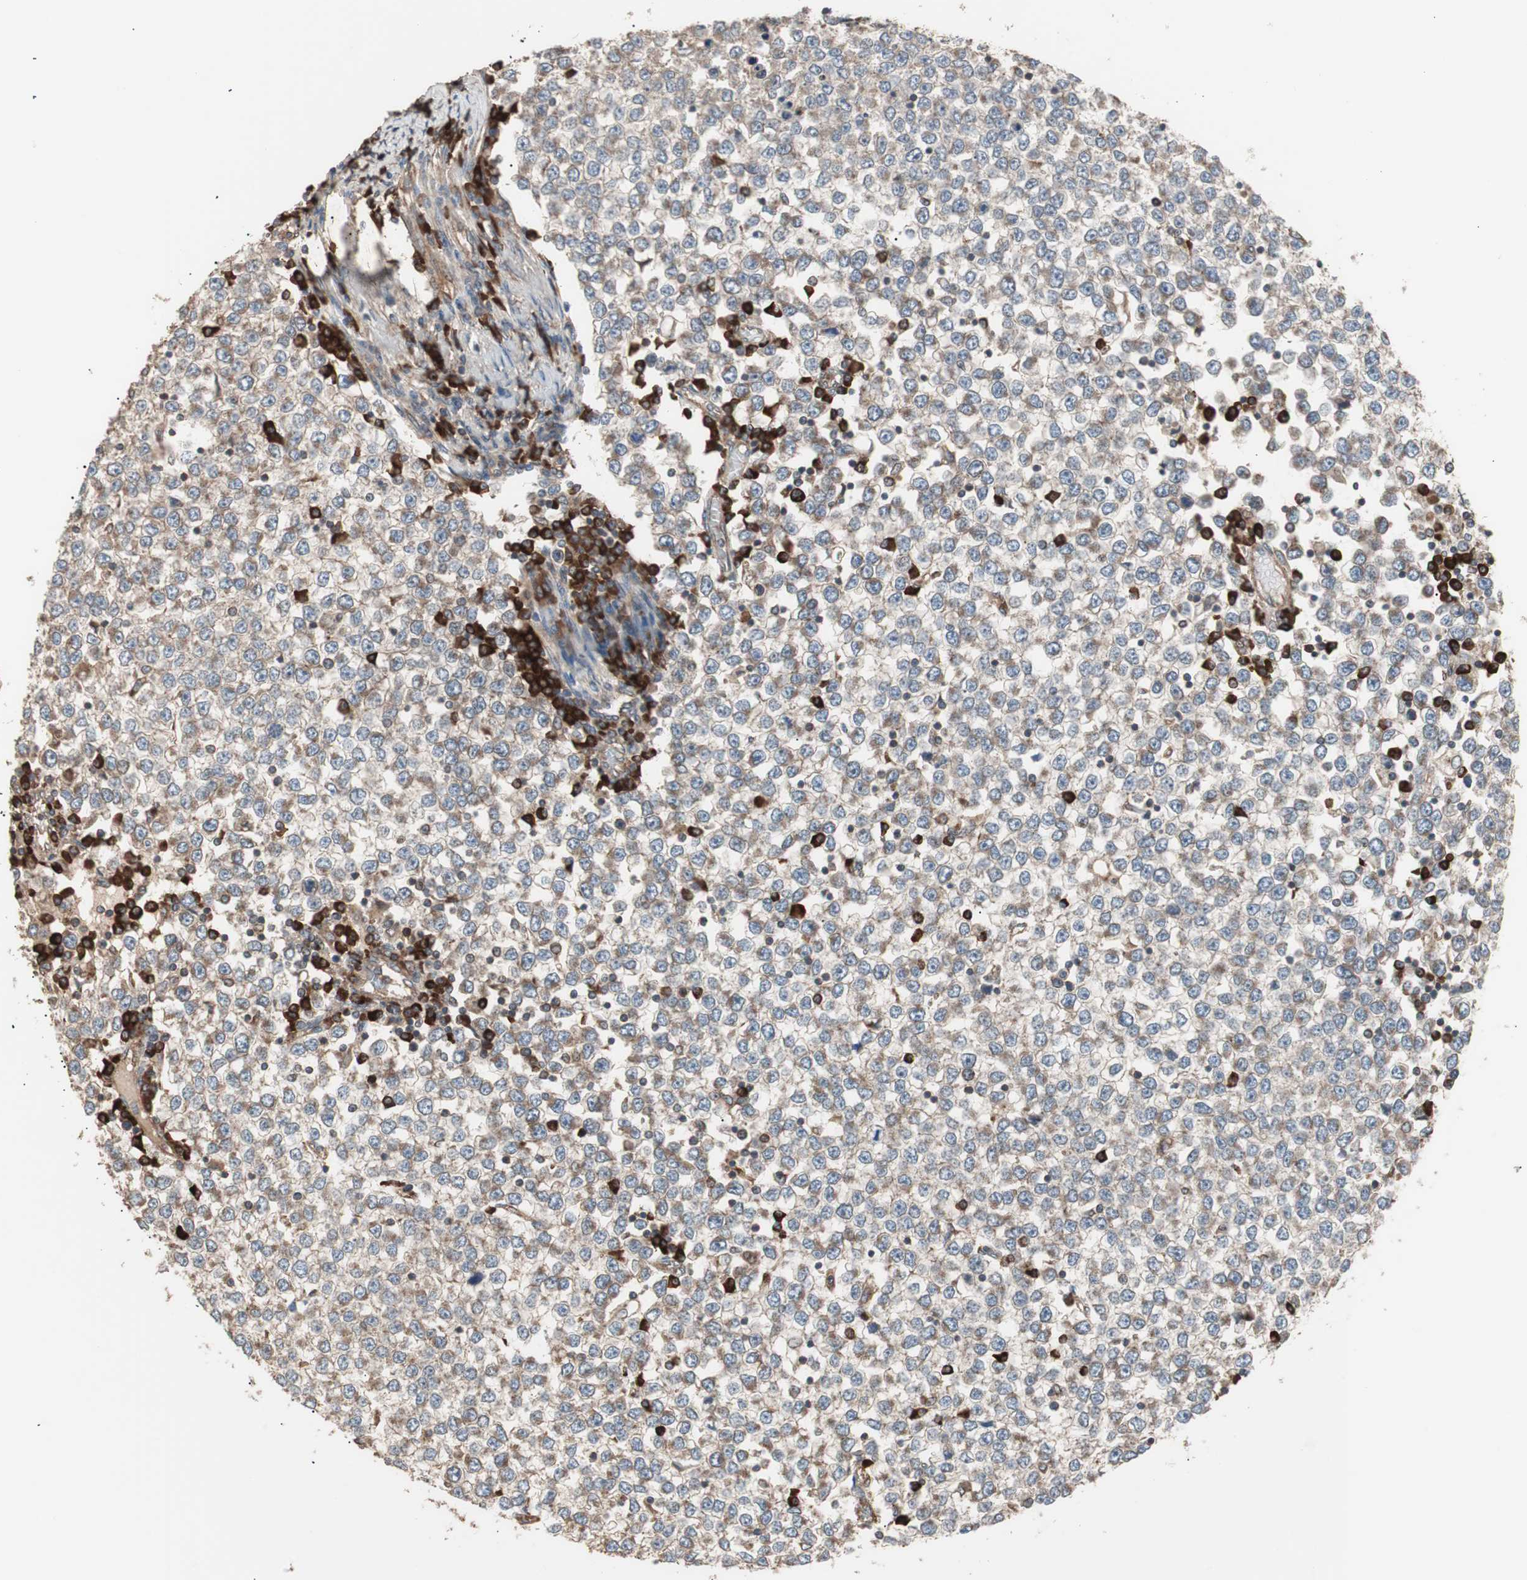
{"staining": {"intensity": "moderate", "quantity": ">75%", "location": "cytoplasmic/membranous"}, "tissue": "testis cancer", "cell_type": "Tumor cells", "image_type": "cancer", "snomed": [{"axis": "morphology", "description": "Seminoma, NOS"}, {"axis": "topography", "description": "Testis"}], "caption": "Testis seminoma stained with immunohistochemistry displays moderate cytoplasmic/membranous positivity in approximately >75% of tumor cells. Nuclei are stained in blue.", "gene": "LZTS1", "patient": {"sex": "male", "age": 65}}